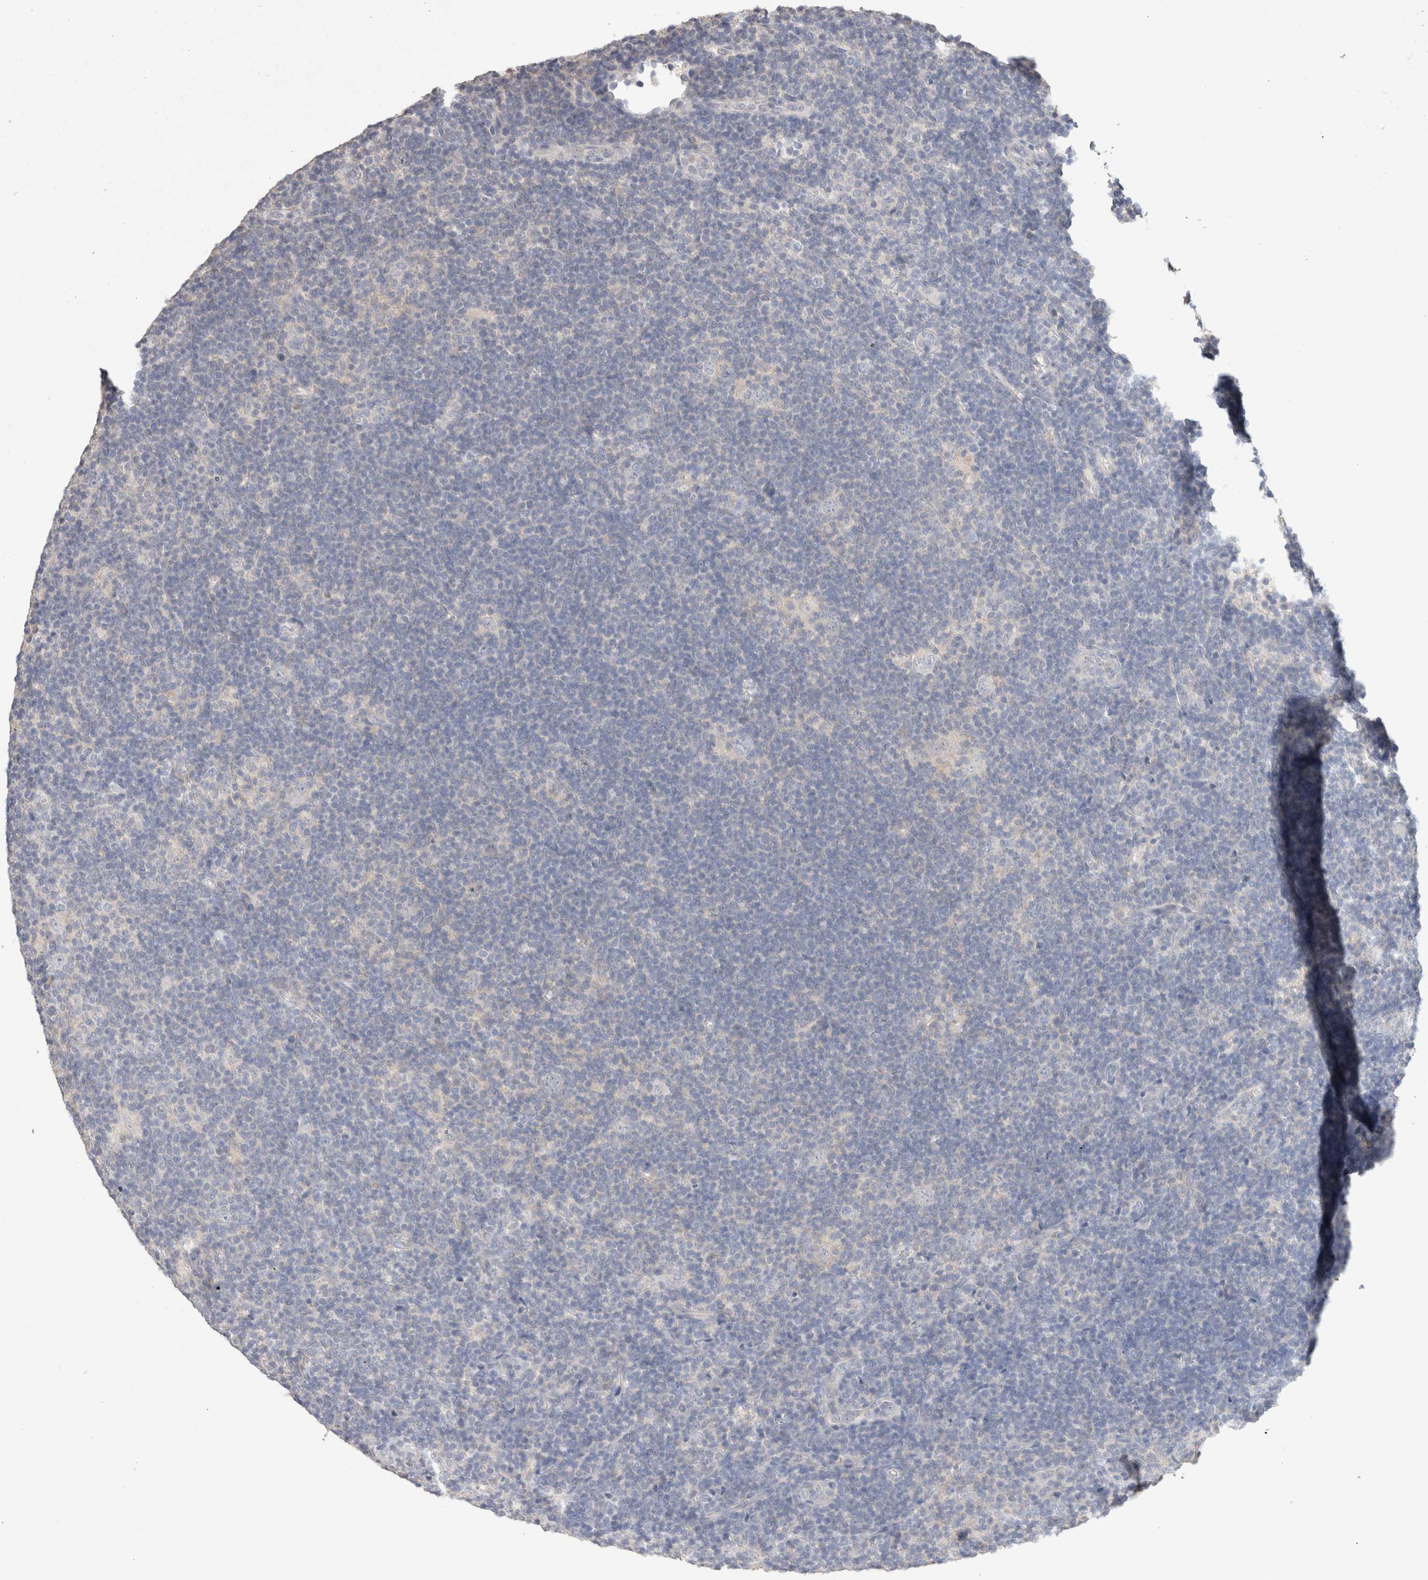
{"staining": {"intensity": "negative", "quantity": "none", "location": "none"}, "tissue": "lymphoma", "cell_type": "Tumor cells", "image_type": "cancer", "snomed": [{"axis": "morphology", "description": "Hodgkin's disease, NOS"}, {"axis": "topography", "description": "Lymph node"}], "caption": "Photomicrograph shows no protein positivity in tumor cells of Hodgkin's disease tissue. (IHC, brightfield microscopy, high magnification).", "gene": "MPP2", "patient": {"sex": "female", "age": 57}}